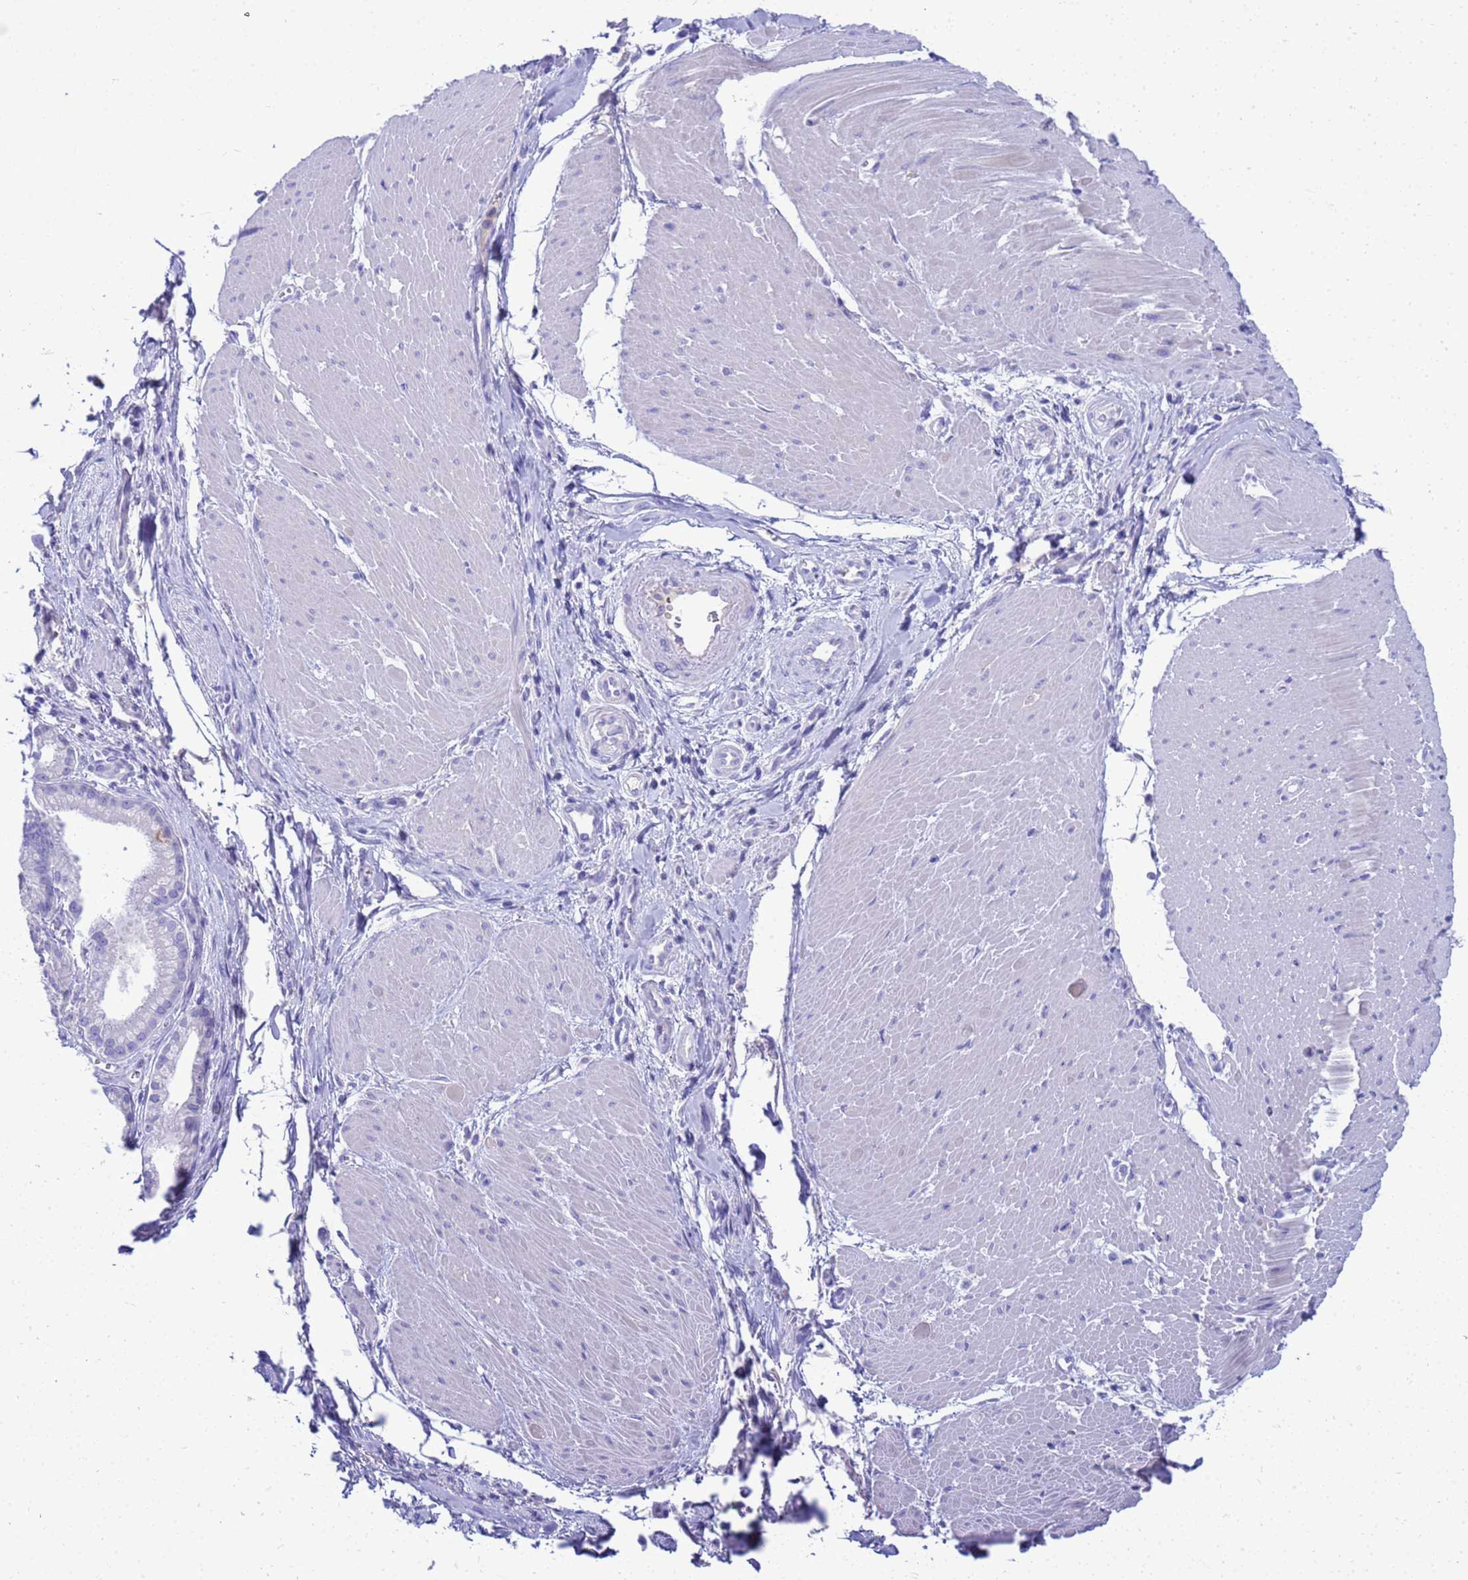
{"staining": {"intensity": "negative", "quantity": "none", "location": "none"}, "tissue": "pancreatic cancer", "cell_type": "Tumor cells", "image_type": "cancer", "snomed": [{"axis": "morphology", "description": "Adenocarcinoma, NOS"}, {"axis": "topography", "description": "Pancreas"}], "caption": "Immunohistochemical staining of human pancreatic cancer demonstrates no significant expression in tumor cells.", "gene": "SYCN", "patient": {"sex": "male", "age": 78}}